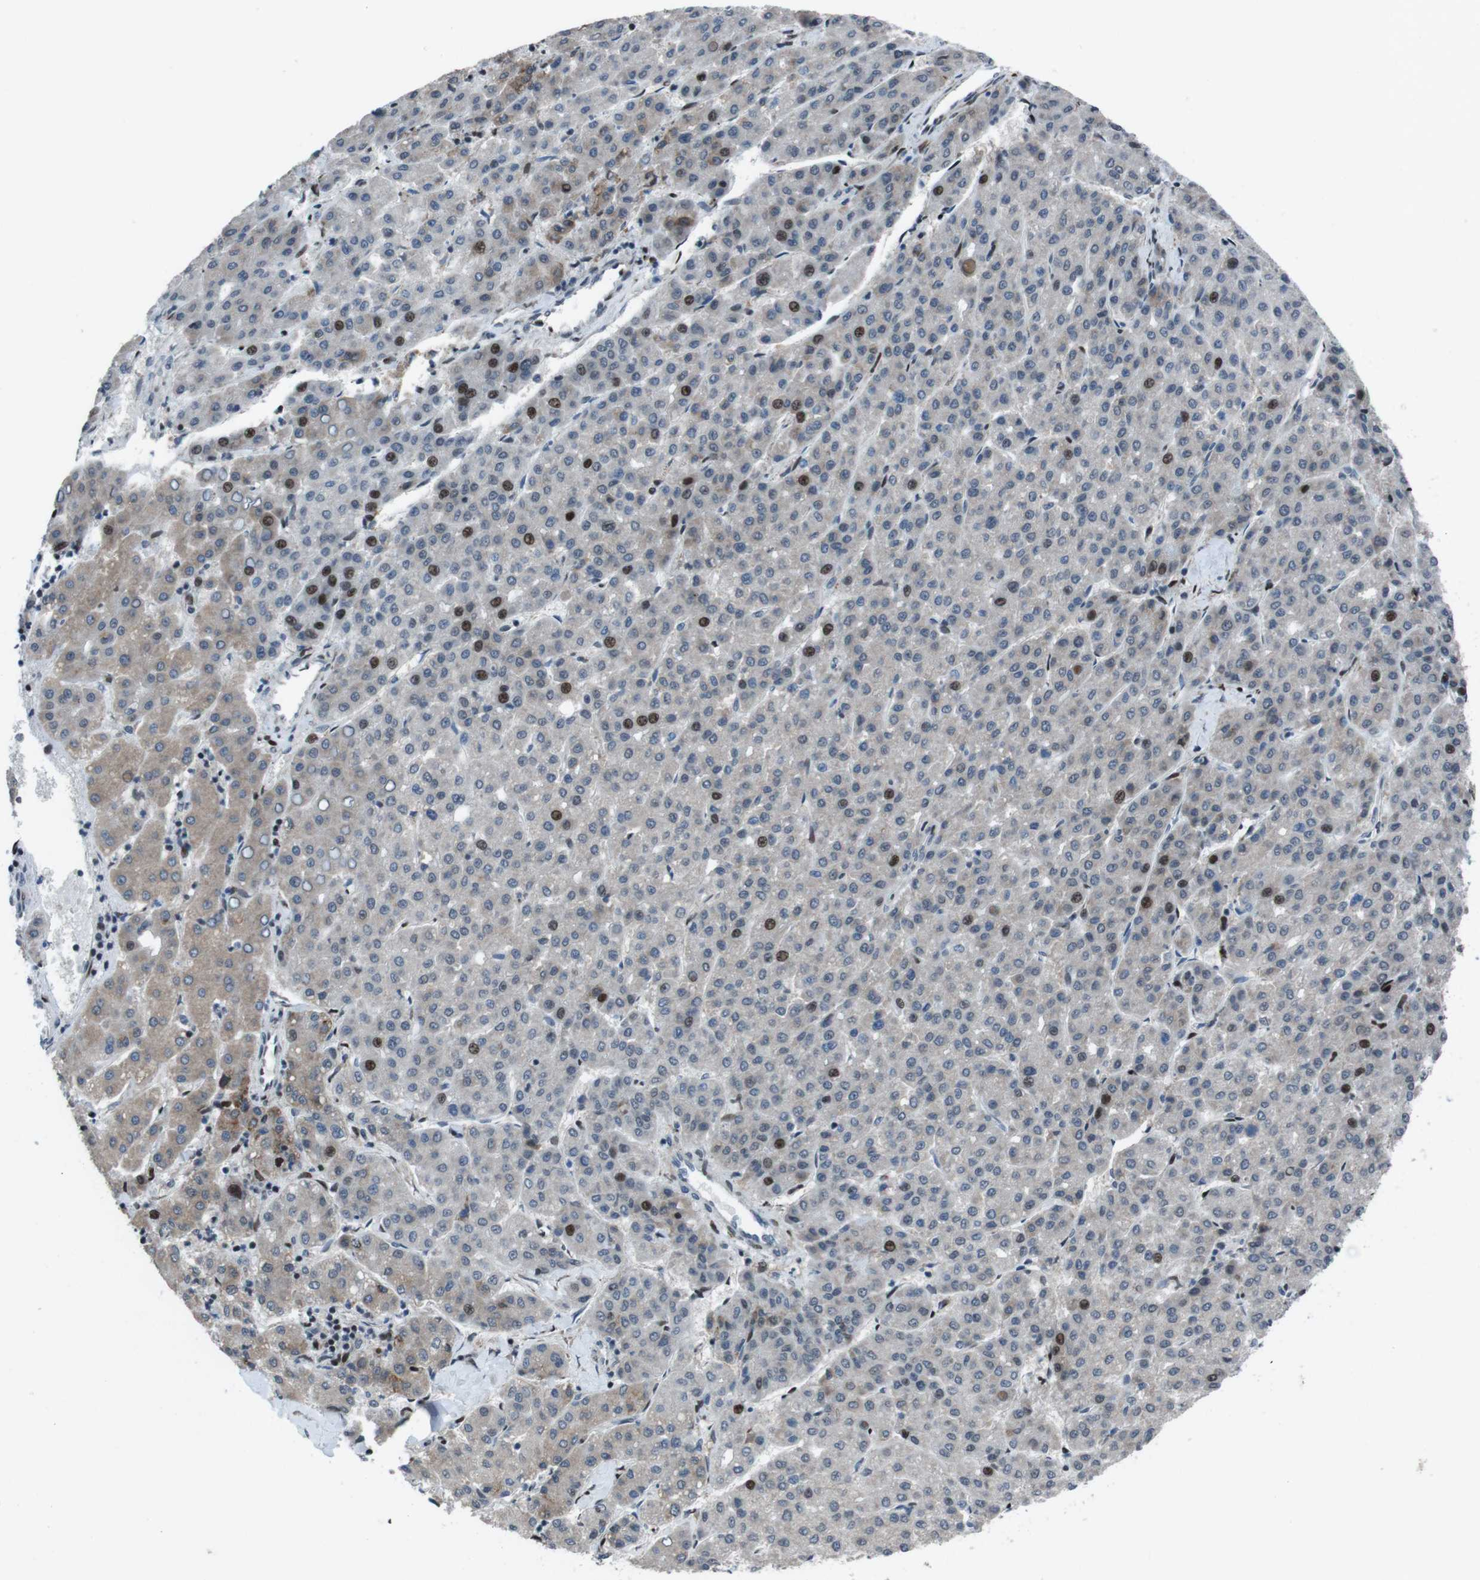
{"staining": {"intensity": "moderate", "quantity": "<25%", "location": "cytoplasmic/membranous,nuclear"}, "tissue": "liver cancer", "cell_type": "Tumor cells", "image_type": "cancer", "snomed": [{"axis": "morphology", "description": "Carcinoma, Hepatocellular, NOS"}, {"axis": "topography", "description": "Liver"}], "caption": "A brown stain shows moderate cytoplasmic/membranous and nuclear expression of a protein in liver cancer (hepatocellular carcinoma) tumor cells.", "gene": "PBRM1", "patient": {"sex": "male", "age": 65}}